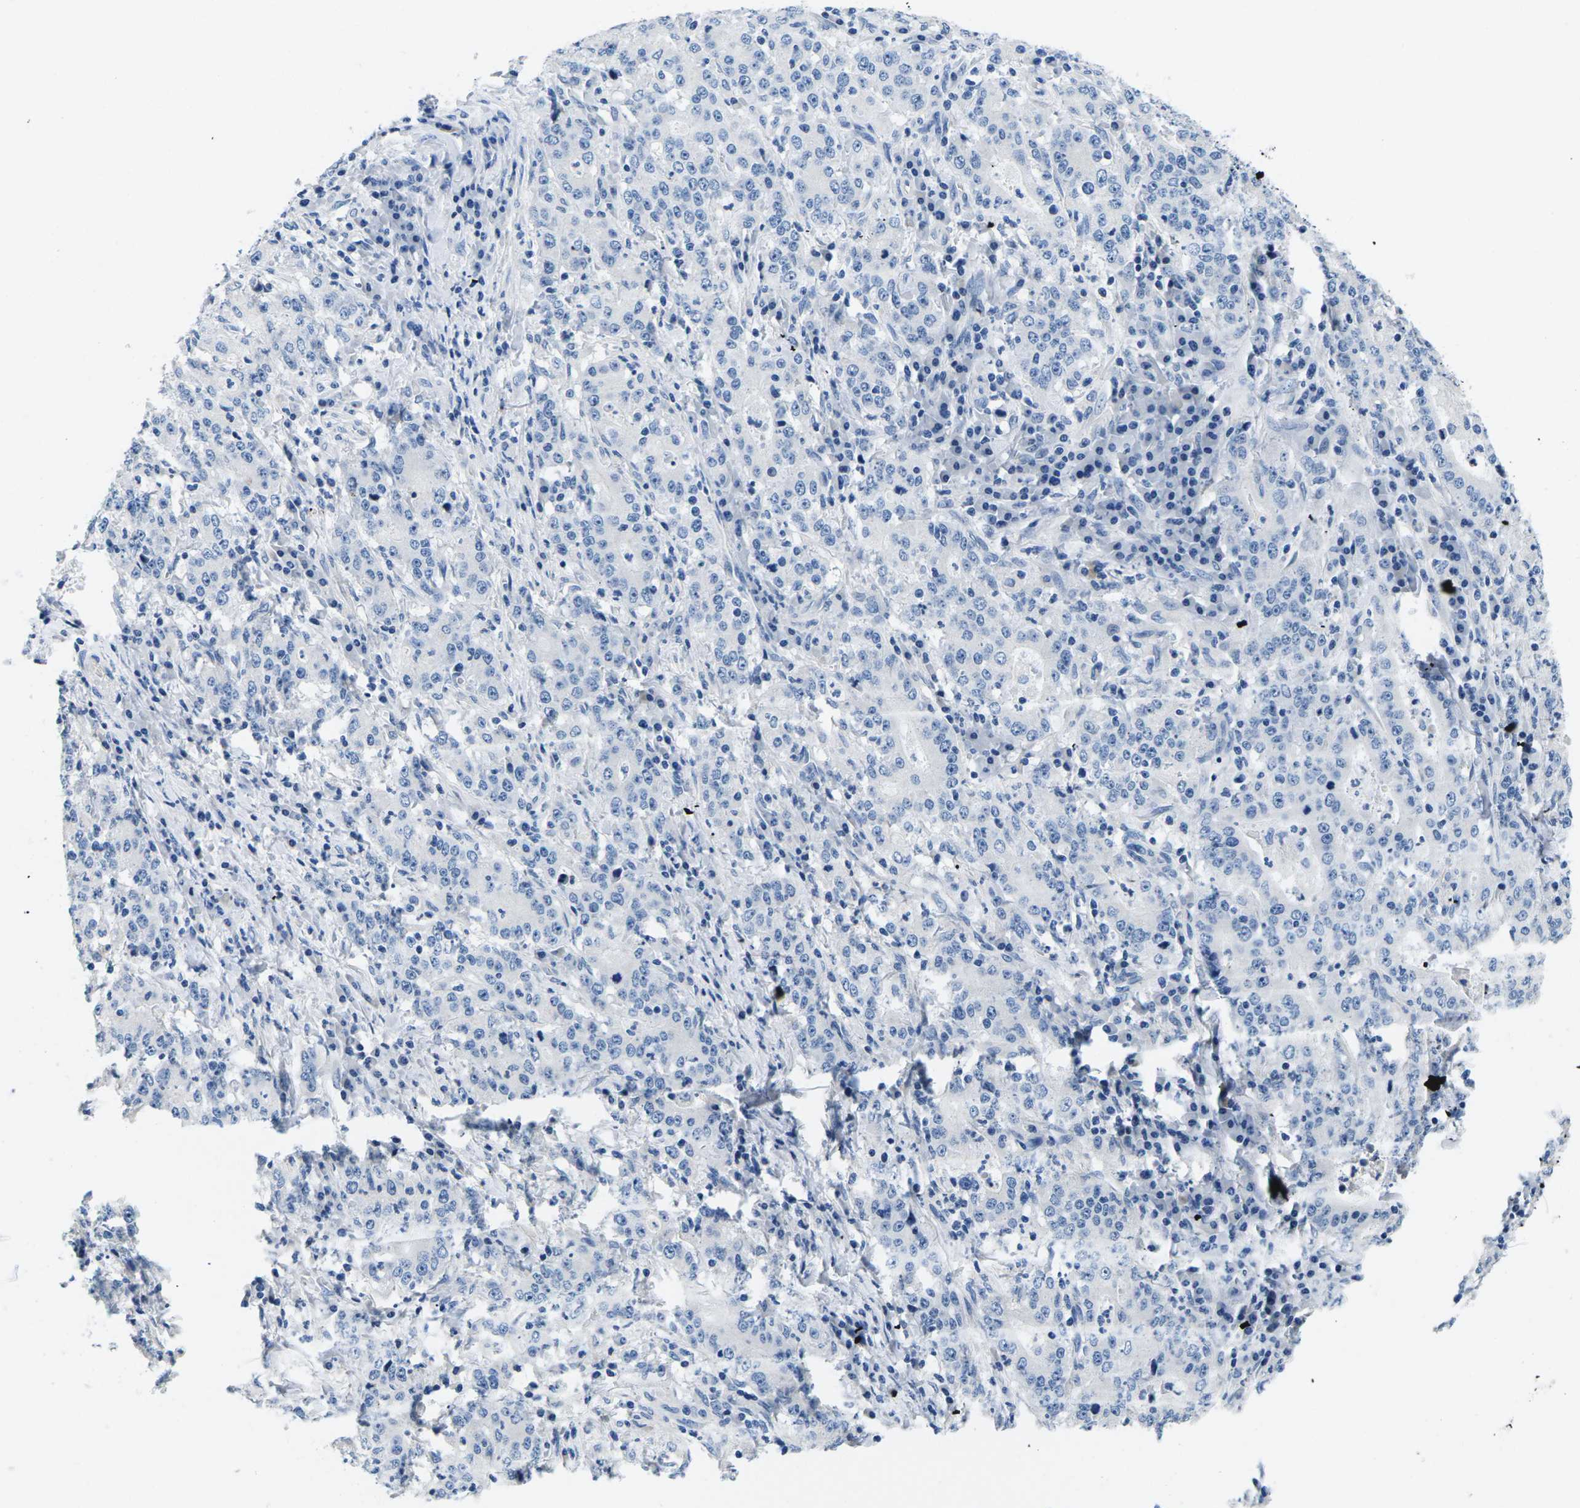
{"staining": {"intensity": "negative", "quantity": "none", "location": "none"}, "tissue": "stomach cancer", "cell_type": "Tumor cells", "image_type": "cancer", "snomed": [{"axis": "morphology", "description": "Normal tissue, NOS"}, {"axis": "morphology", "description": "Adenocarcinoma, NOS"}, {"axis": "topography", "description": "Stomach, upper"}, {"axis": "topography", "description": "Stomach"}], "caption": "A high-resolution histopathology image shows immunohistochemistry staining of adenocarcinoma (stomach), which displays no significant staining in tumor cells.", "gene": "TSPAN2", "patient": {"sex": "male", "age": 59}}